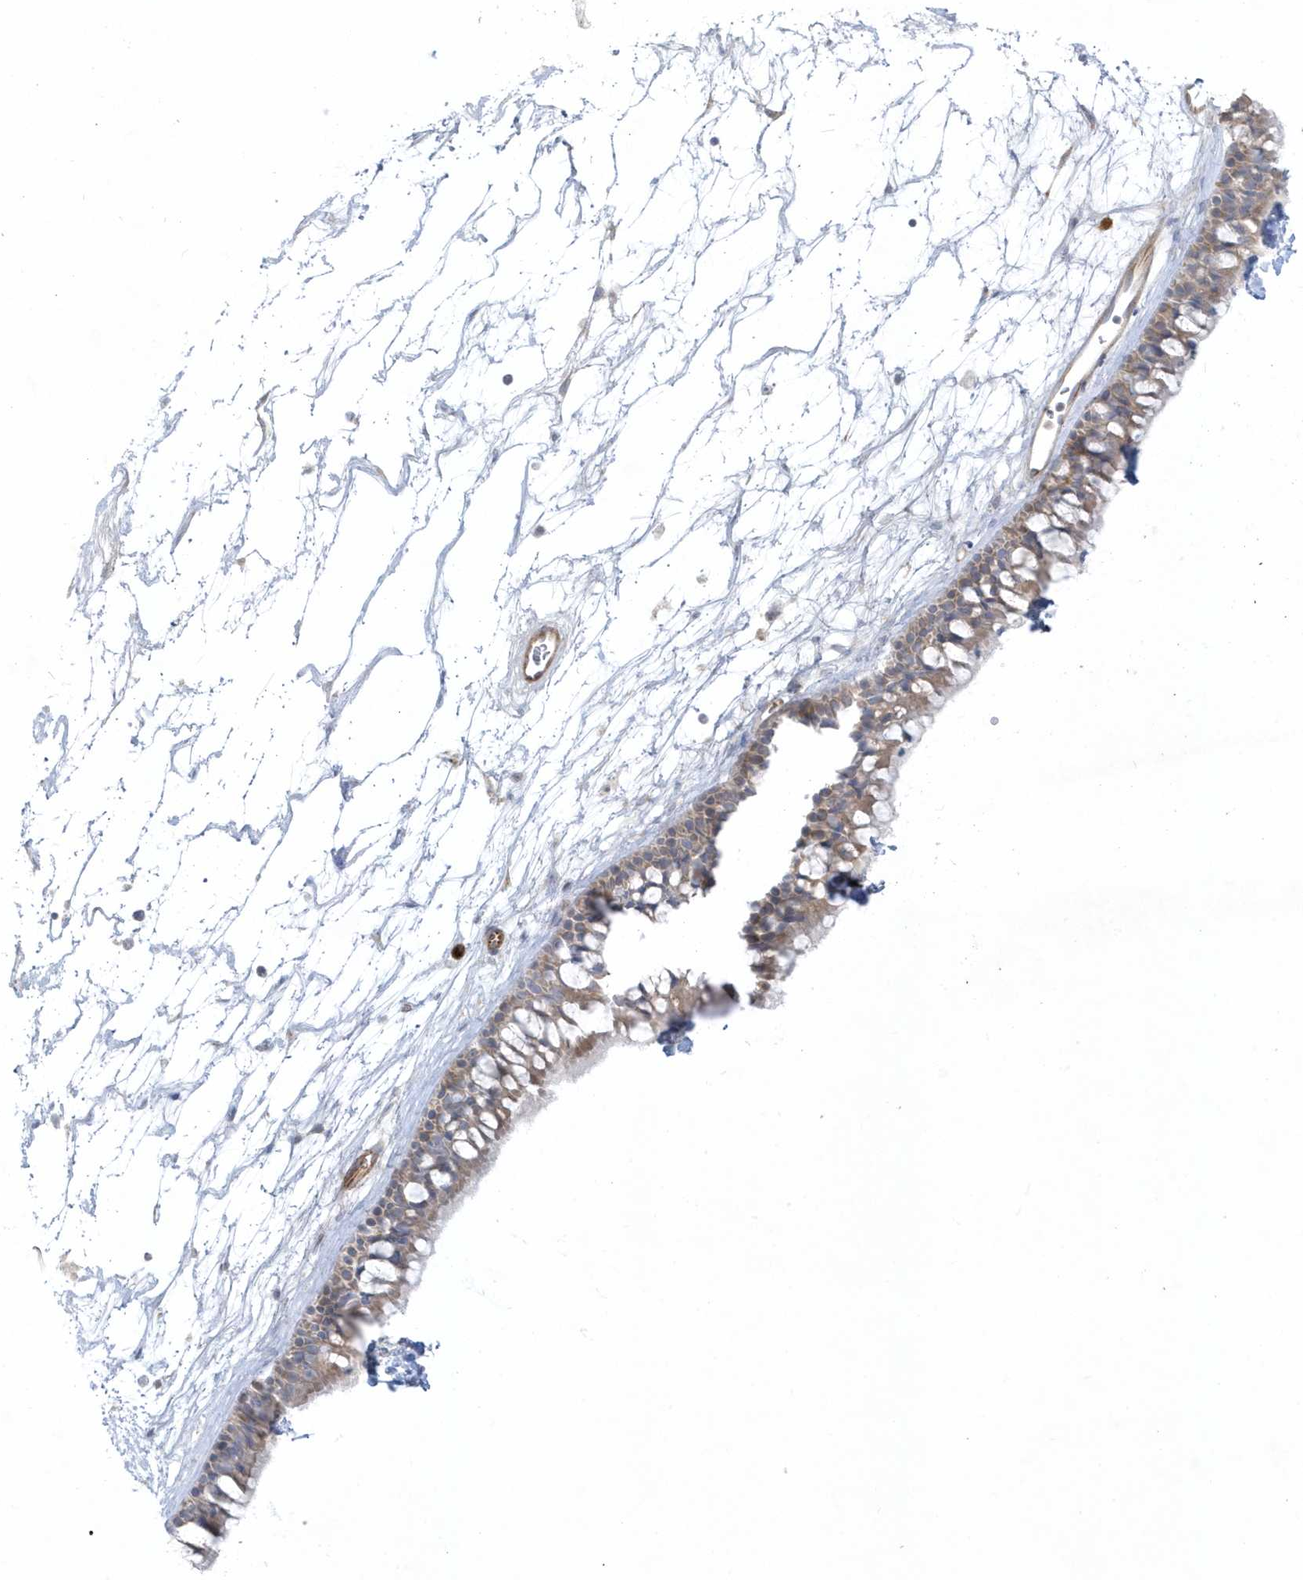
{"staining": {"intensity": "moderate", "quantity": "<25%", "location": "cytoplasmic/membranous"}, "tissue": "nasopharynx", "cell_type": "Respiratory epithelial cells", "image_type": "normal", "snomed": [{"axis": "morphology", "description": "Normal tissue, NOS"}, {"axis": "topography", "description": "Nasopharynx"}], "caption": "High-power microscopy captured an IHC image of unremarkable nasopharynx, revealing moderate cytoplasmic/membranous staining in about <25% of respiratory epithelial cells. Using DAB (brown) and hematoxylin (blue) stains, captured at high magnification using brightfield microscopy.", "gene": "THADA", "patient": {"sex": "male", "age": 64}}